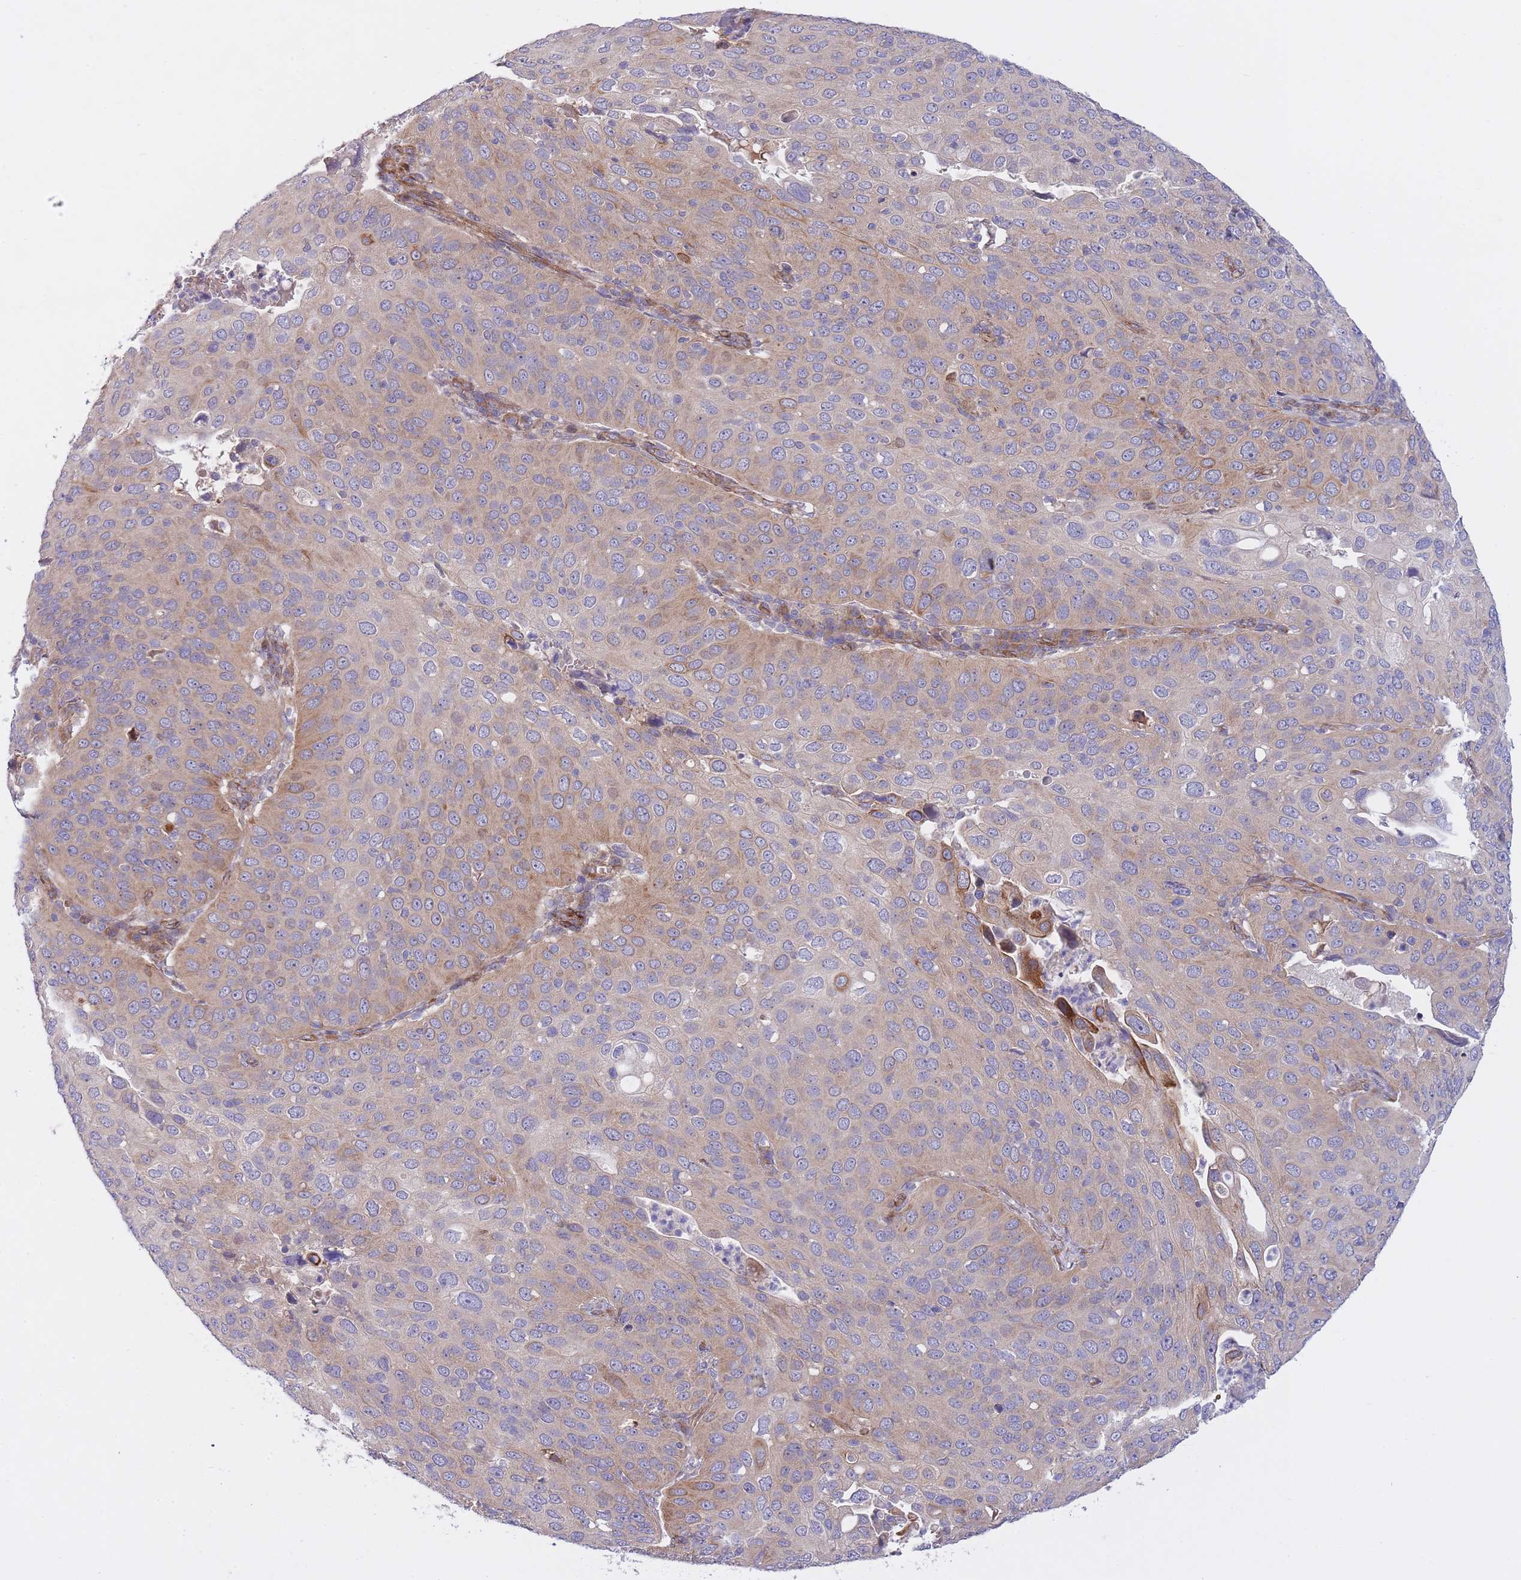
{"staining": {"intensity": "weak", "quantity": "25%-75%", "location": "cytoplasmic/membranous"}, "tissue": "cervical cancer", "cell_type": "Tumor cells", "image_type": "cancer", "snomed": [{"axis": "morphology", "description": "Squamous cell carcinoma, NOS"}, {"axis": "topography", "description": "Cervix"}], "caption": "The image displays a brown stain indicating the presence of a protein in the cytoplasmic/membranous of tumor cells in cervical squamous cell carcinoma.", "gene": "CHAC1", "patient": {"sex": "female", "age": 36}}